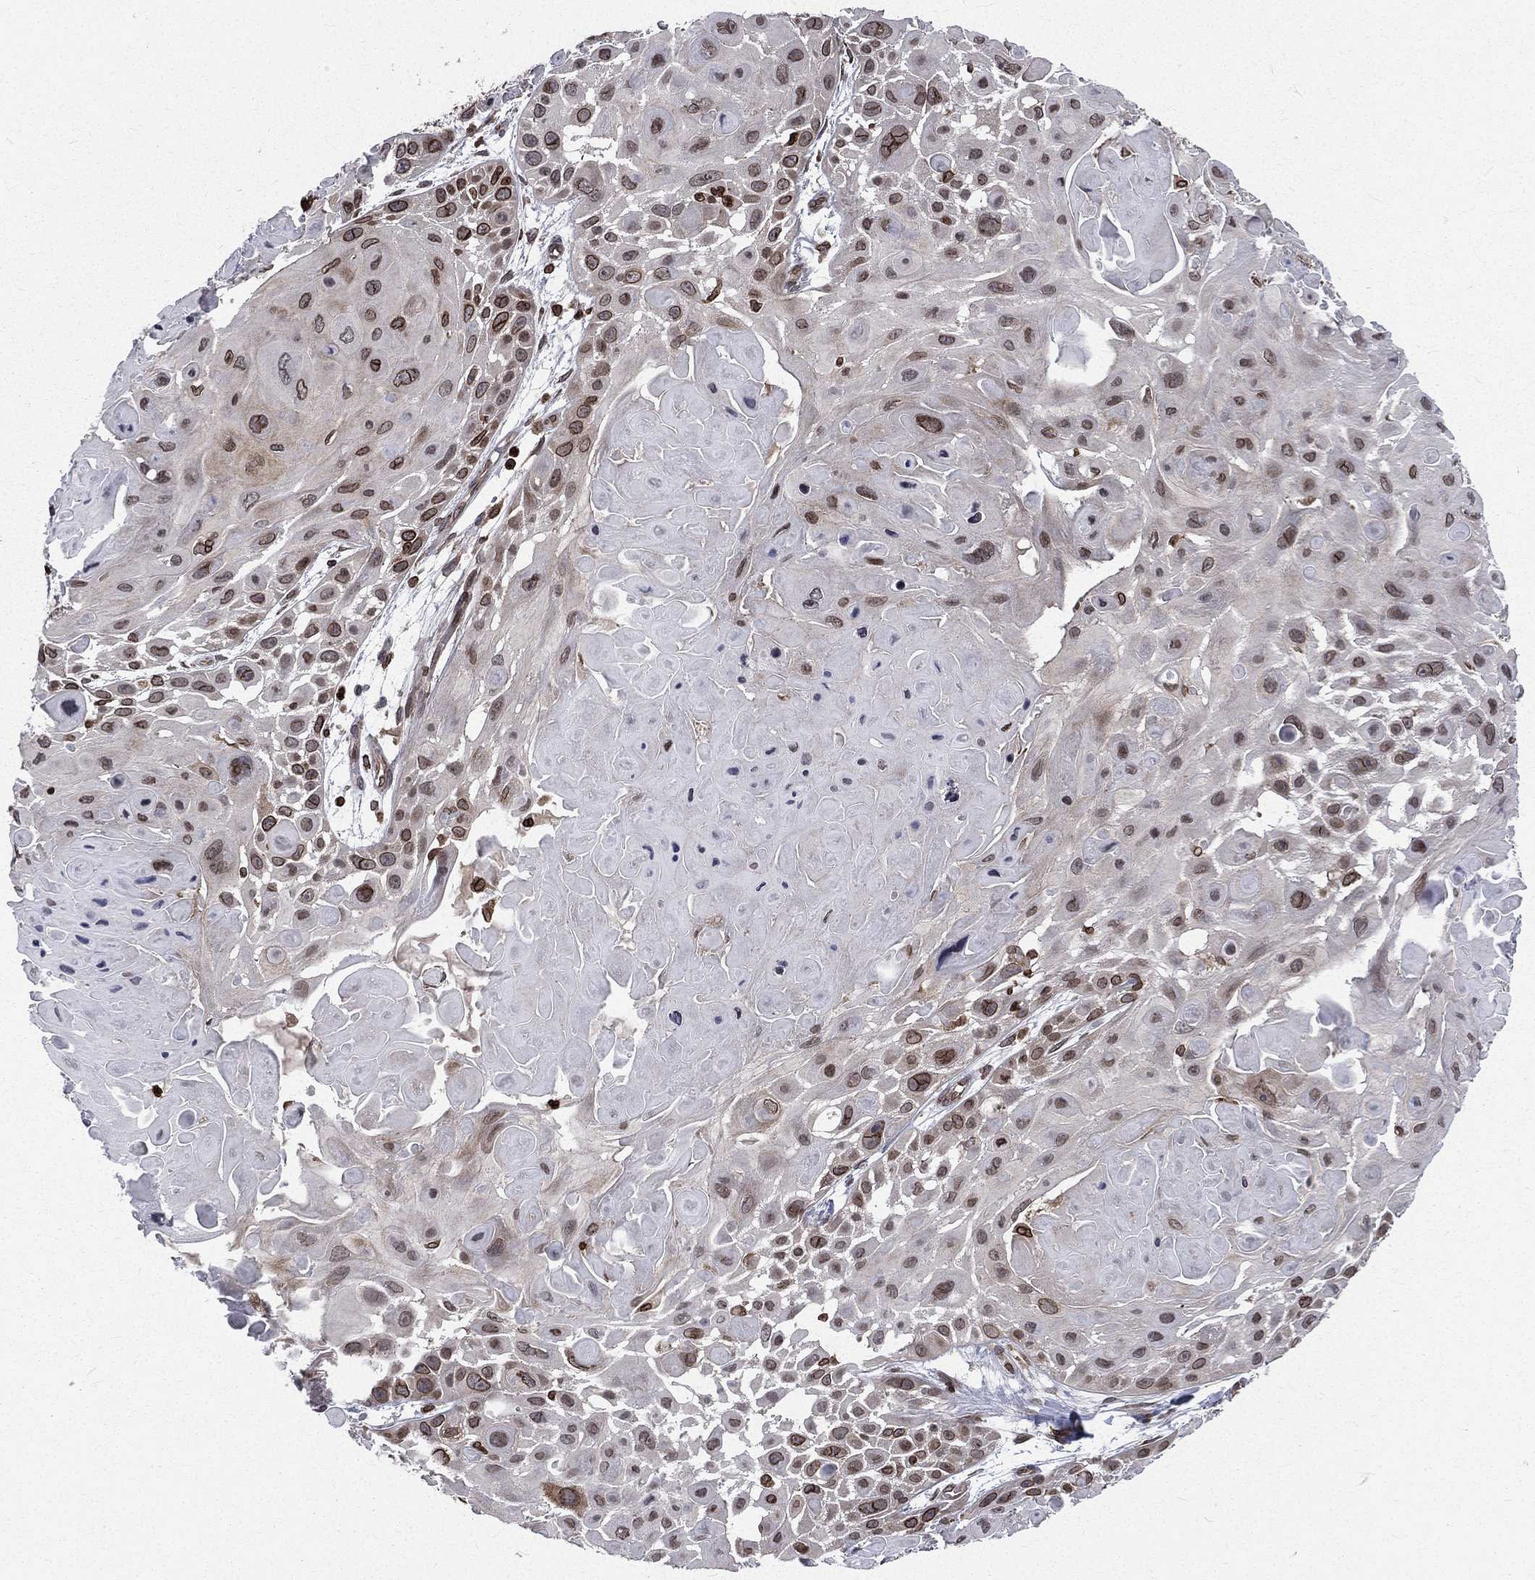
{"staining": {"intensity": "moderate", "quantity": "25%-75%", "location": "cytoplasmic/membranous,nuclear"}, "tissue": "skin cancer", "cell_type": "Tumor cells", "image_type": "cancer", "snomed": [{"axis": "morphology", "description": "Squamous cell carcinoma, NOS"}, {"axis": "topography", "description": "Skin"}, {"axis": "topography", "description": "Anal"}], "caption": "Moderate cytoplasmic/membranous and nuclear positivity is seen in approximately 25%-75% of tumor cells in squamous cell carcinoma (skin). (Brightfield microscopy of DAB IHC at high magnification).", "gene": "LBR", "patient": {"sex": "female", "age": 75}}